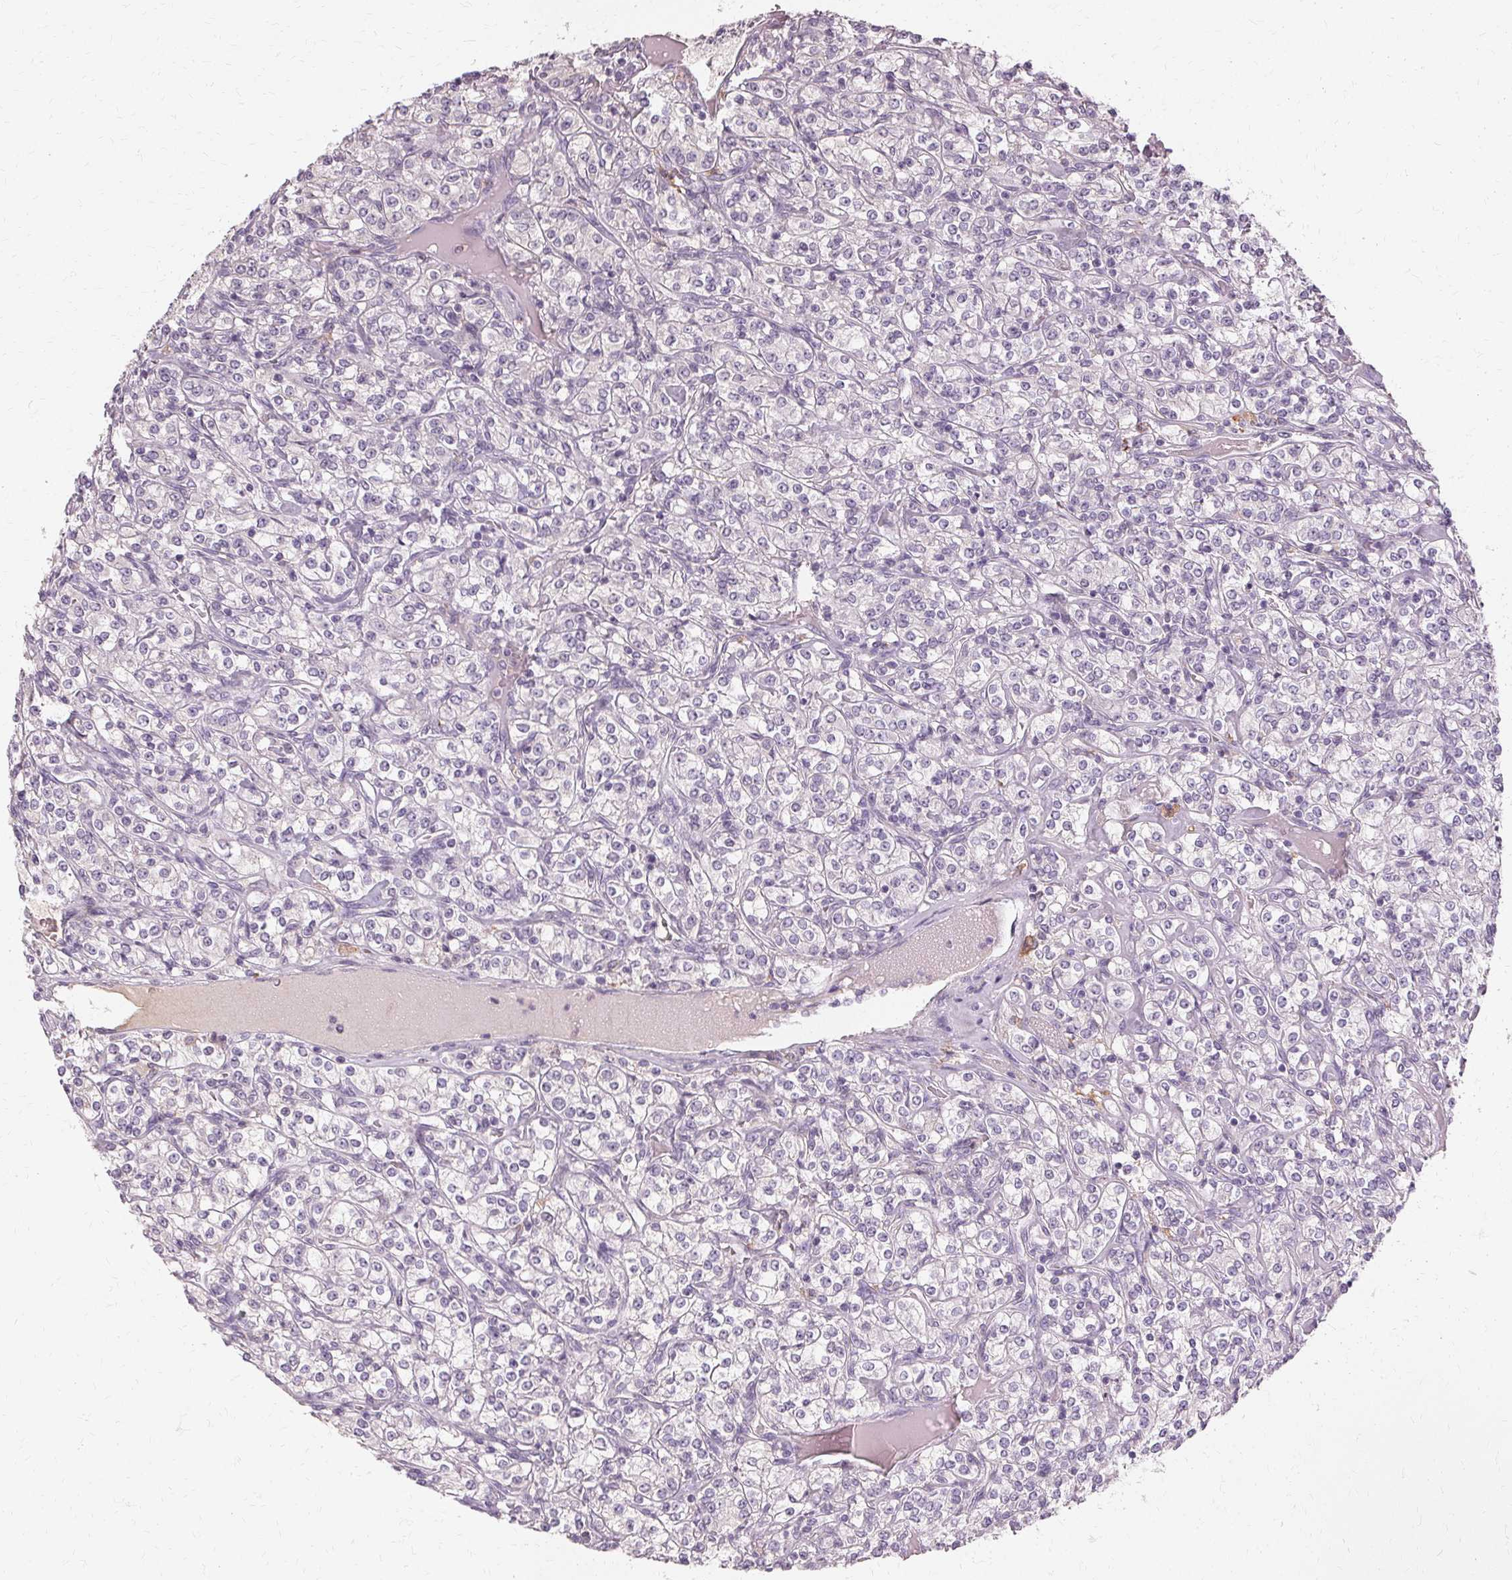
{"staining": {"intensity": "negative", "quantity": "none", "location": "none"}, "tissue": "renal cancer", "cell_type": "Tumor cells", "image_type": "cancer", "snomed": [{"axis": "morphology", "description": "Adenocarcinoma, NOS"}, {"axis": "topography", "description": "Kidney"}], "caption": "Renal cancer (adenocarcinoma) stained for a protein using IHC displays no positivity tumor cells.", "gene": "IFNGR1", "patient": {"sex": "male", "age": 77}}